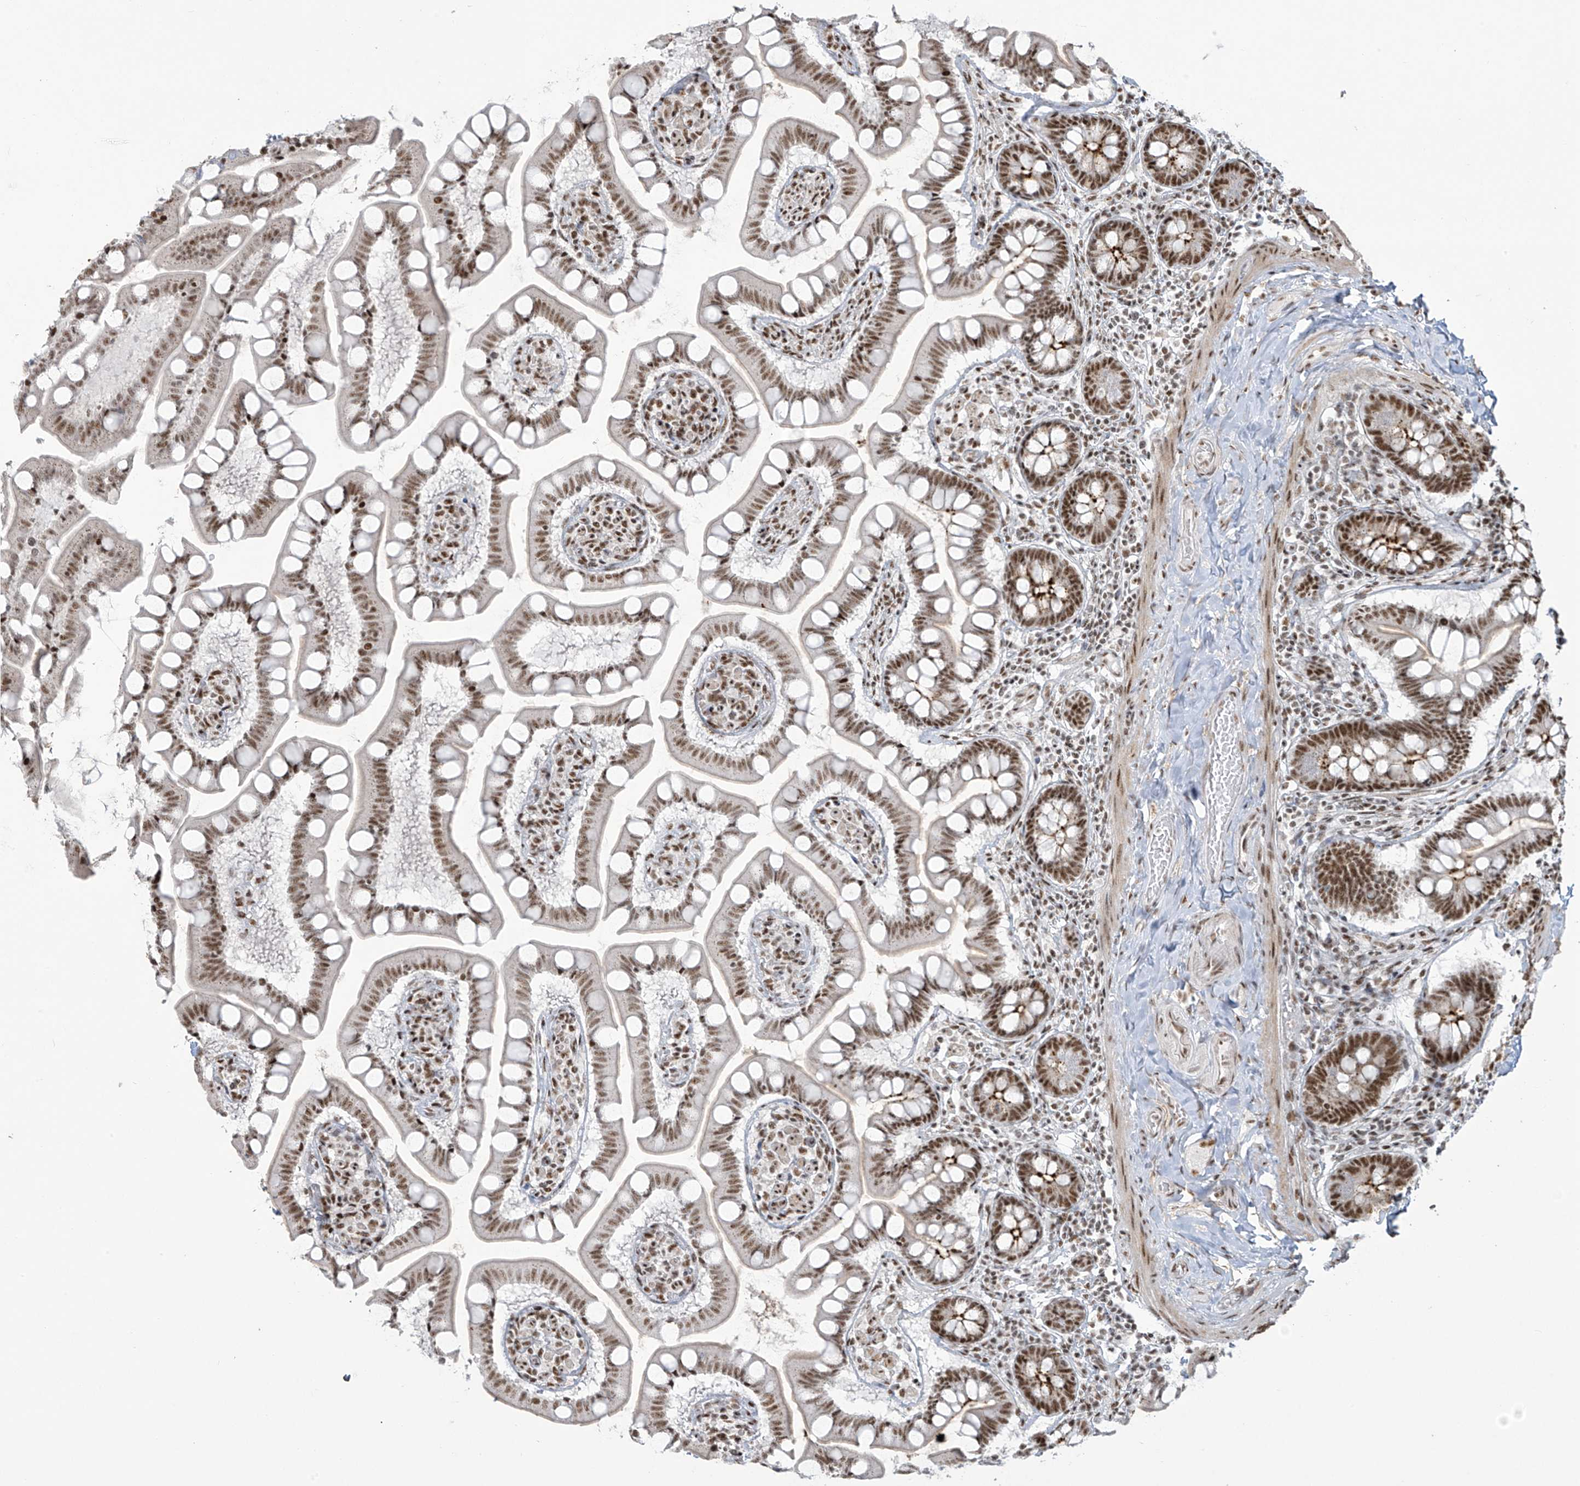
{"staining": {"intensity": "strong", "quantity": ">75%", "location": "nuclear"}, "tissue": "small intestine", "cell_type": "Glandular cells", "image_type": "normal", "snomed": [{"axis": "morphology", "description": "Normal tissue, NOS"}, {"axis": "topography", "description": "Small intestine"}], "caption": "Immunohistochemistry (IHC) photomicrograph of normal small intestine: small intestine stained using immunohistochemistry demonstrates high levels of strong protein expression localized specifically in the nuclear of glandular cells, appearing as a nuclear brown color.", "gene": "MS4A6A", "patient": {"sex": "male", "age": 41}}